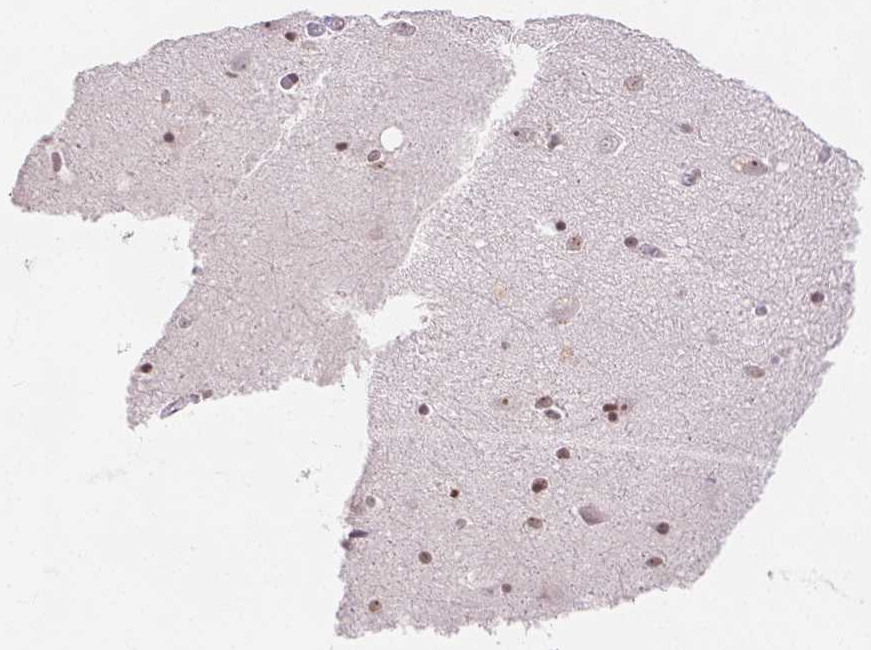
{"staining": {"intensity": "weak", "quantity": "<25%", "location": "nuclear"}, "tissue": "caudate", "cell_type": "Glial cells", "image_type": "normal", "snomed": [{"axis": "morphology", "description": "Normal tissue, NOS"}, {"axis": "topography", "description": "Lateral ventricle wall"}, {"axis": "topography", "description": "Hippocampus"}], "caption": "Glial cells show no significant protein positivity in unremarkable caudate. The staining is performed using DAB (3,3'-diaminobenzidine) brown chromogen with nuclei counter-stained in using hematoxylin.", "gene": "DEK", "patient": {"sex": "female", "age": 63}}